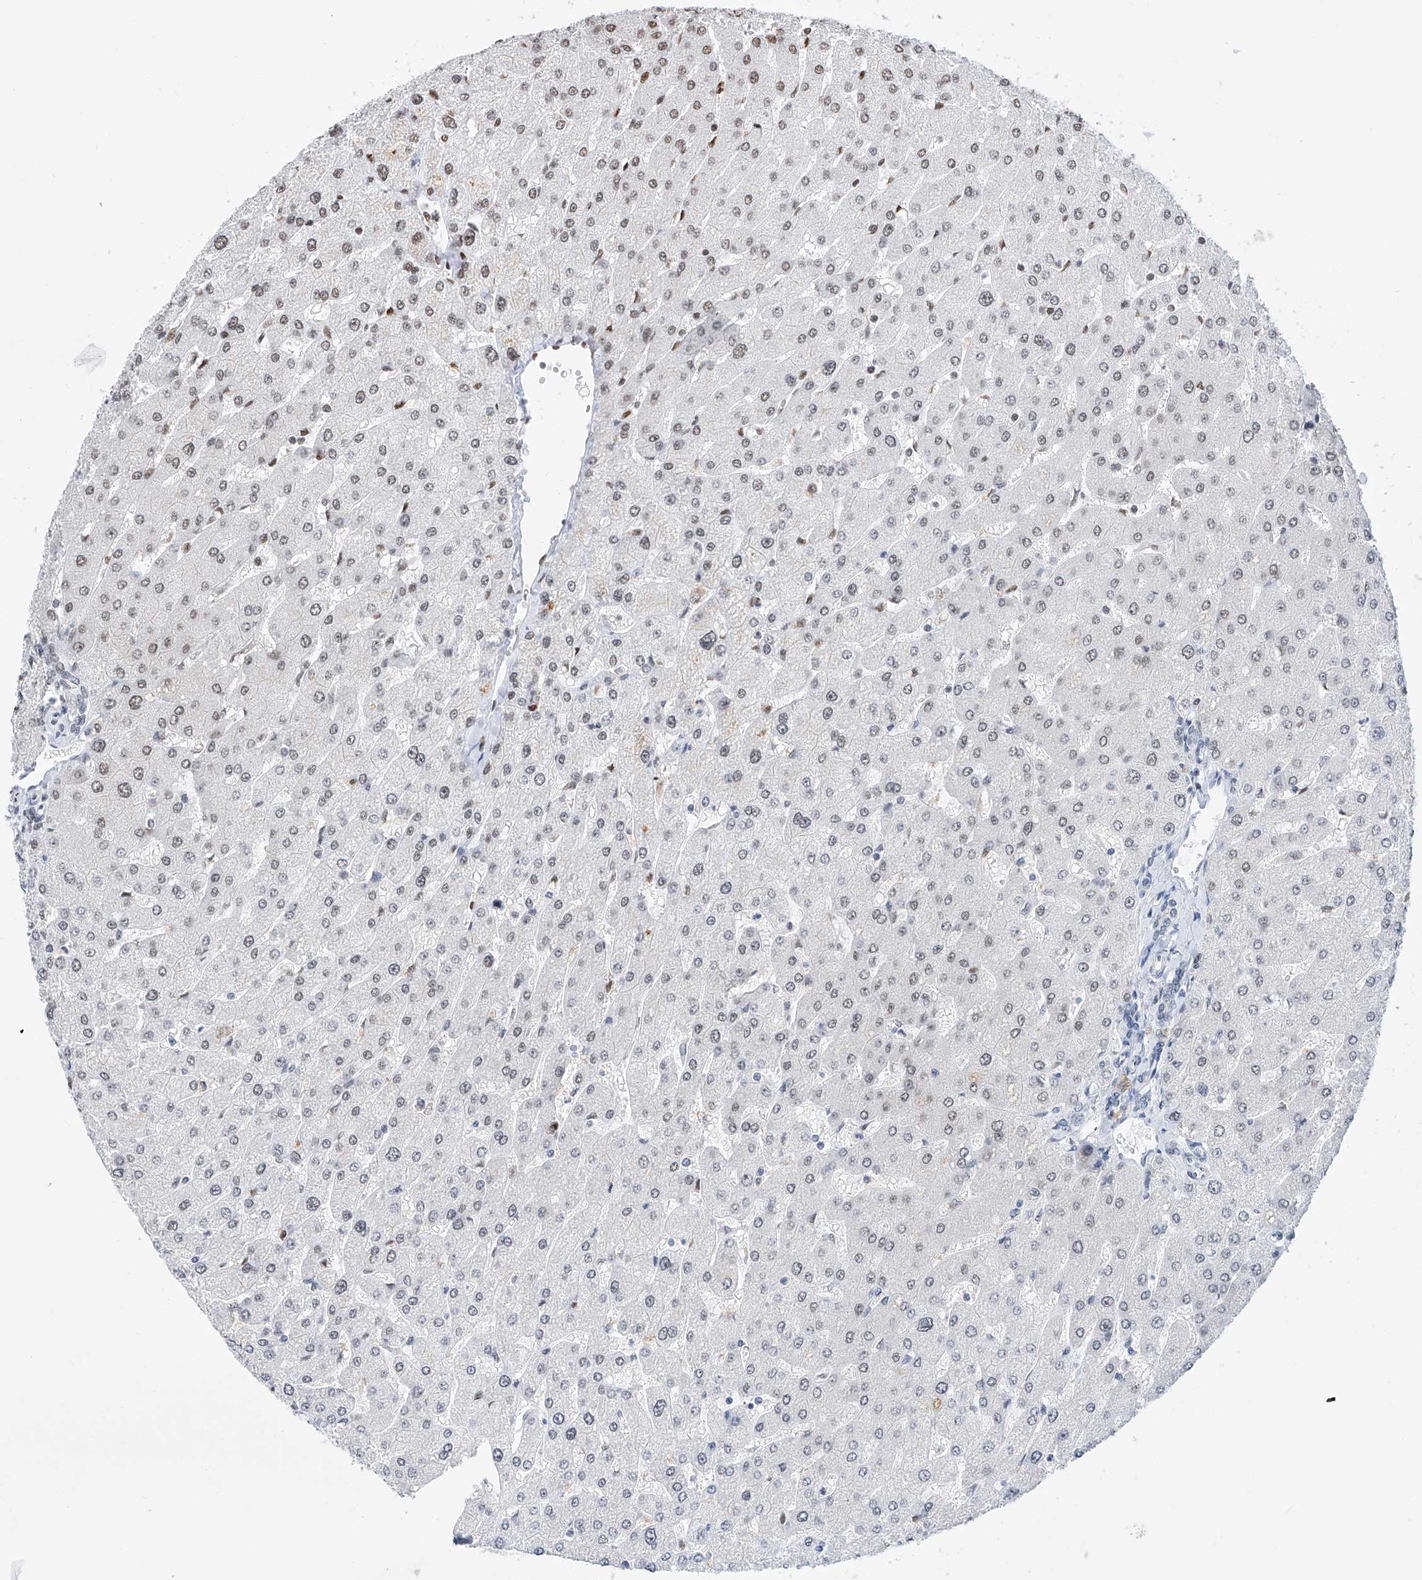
{"staining": {"intensity": "weak", "quantity": "<25%", "location": "nuclear"}, "tissue": "liver", "cell_type": "Cholangiocytes", "image_type": "normal", "snomed": [{"axis": "morphology", "description": "Normal tissue, NOS"}, {"axis": "topography", "description": "Liver"}], "caption": "DAB immunohistochemical staining of benign human liver exhibits no significant positivity in cholangiocytes.", "gene": "SRSF6", "patient": {"sex": "male", "age": 55}}